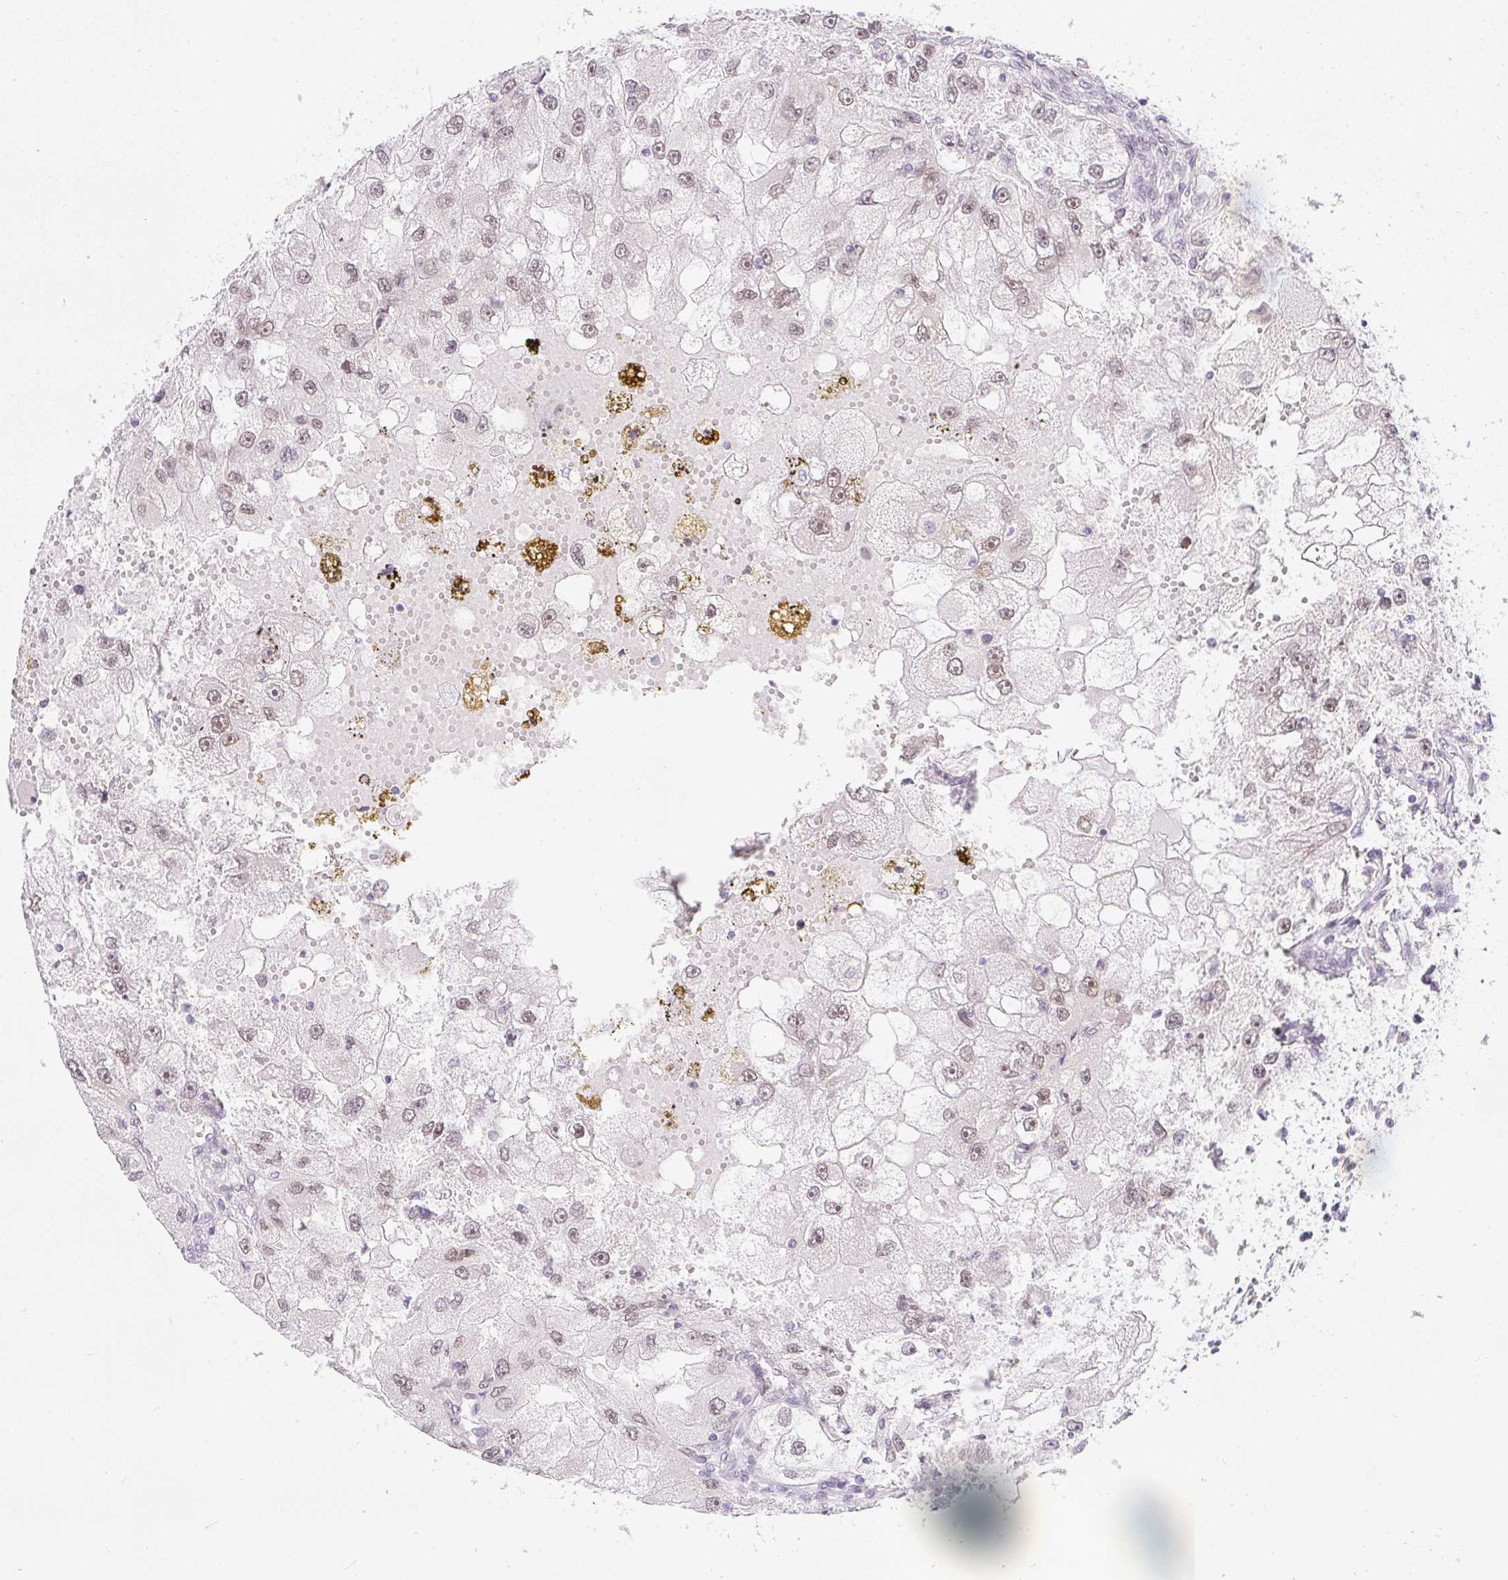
{"staining": {"intensity": "weak", "quantity": ">75%", "location": "nuclear"}, "tissue": "renal cancer", "cell_type": "Tumor cells", "image_type": "cancer", "snomed": [{"axis": "morphology", "description": "Adenocarcinoma, NOS"}, {"axis": "topography", "description": "Kidney"}], "caption": "Renal cancer (adenocarcinoma) tissue displays weak nuclear expression in about >75% of tumor cells, visualized by immunohistochemistry.", "gene": "DPPA4", "patient": {"sex": "male", "age": 63}}